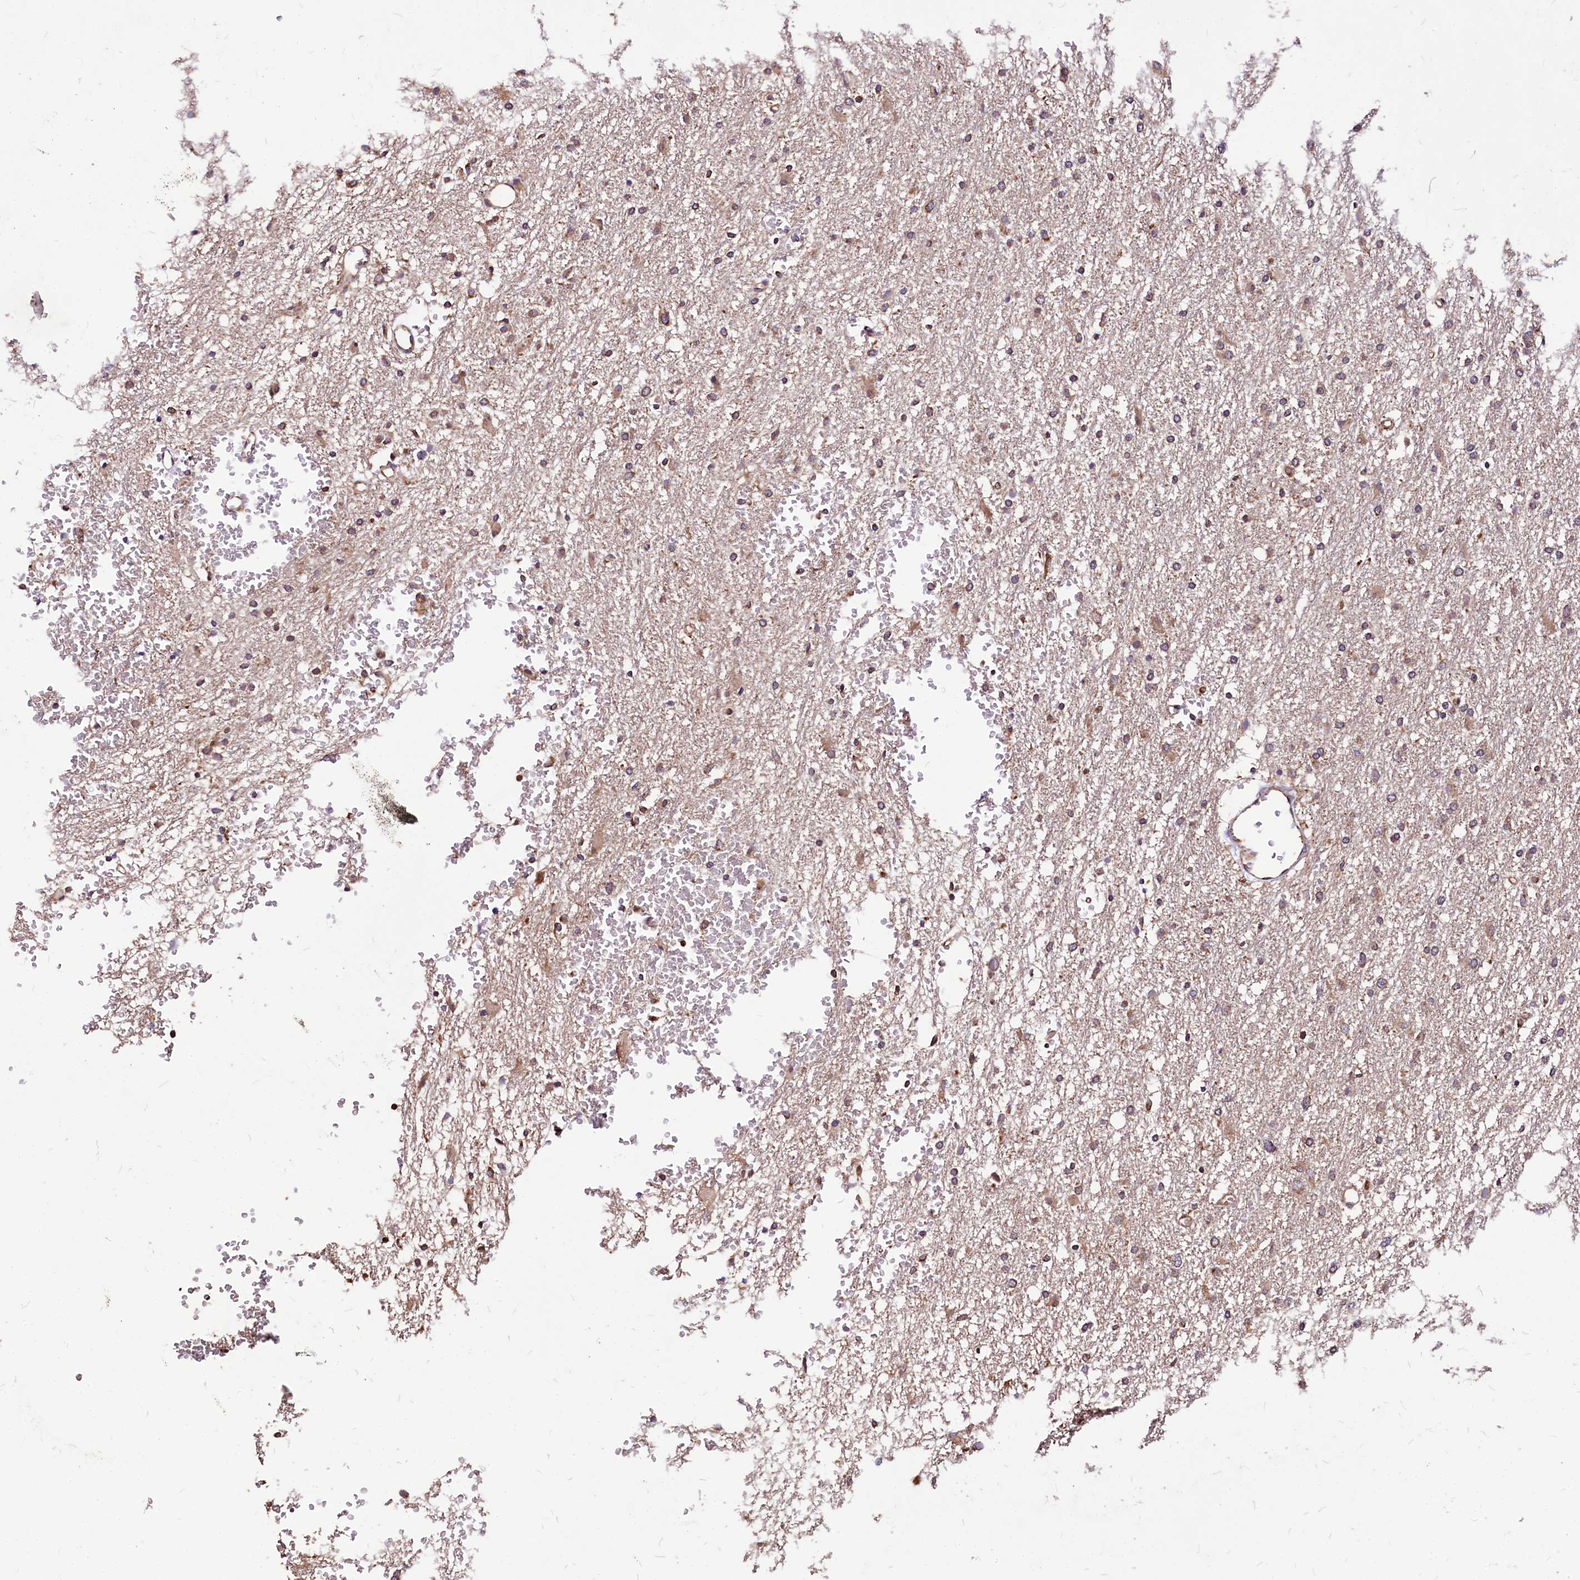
{"staining": {"intensity": "moderate", "quantity": ">75%", "location": "cytoplasmic/membranous"}, "tissue": "glioma", "cell_type": "Tumor cells", "image_type": "cancer", "snomed": [{"axis": "morphology", "description": "Glioma, malignant, High grade"}, {"axis": "topography", "description": "Cerebral cortex"}], "caption": "High-grade glioma (malignant) stained for a protein (brown) demonstrates moderate cytoplasmic/membranous positive staining in about >75% of tumor cells.", "gene": "LRSAM1", "patient": {"sex": "female", "age": 36}}